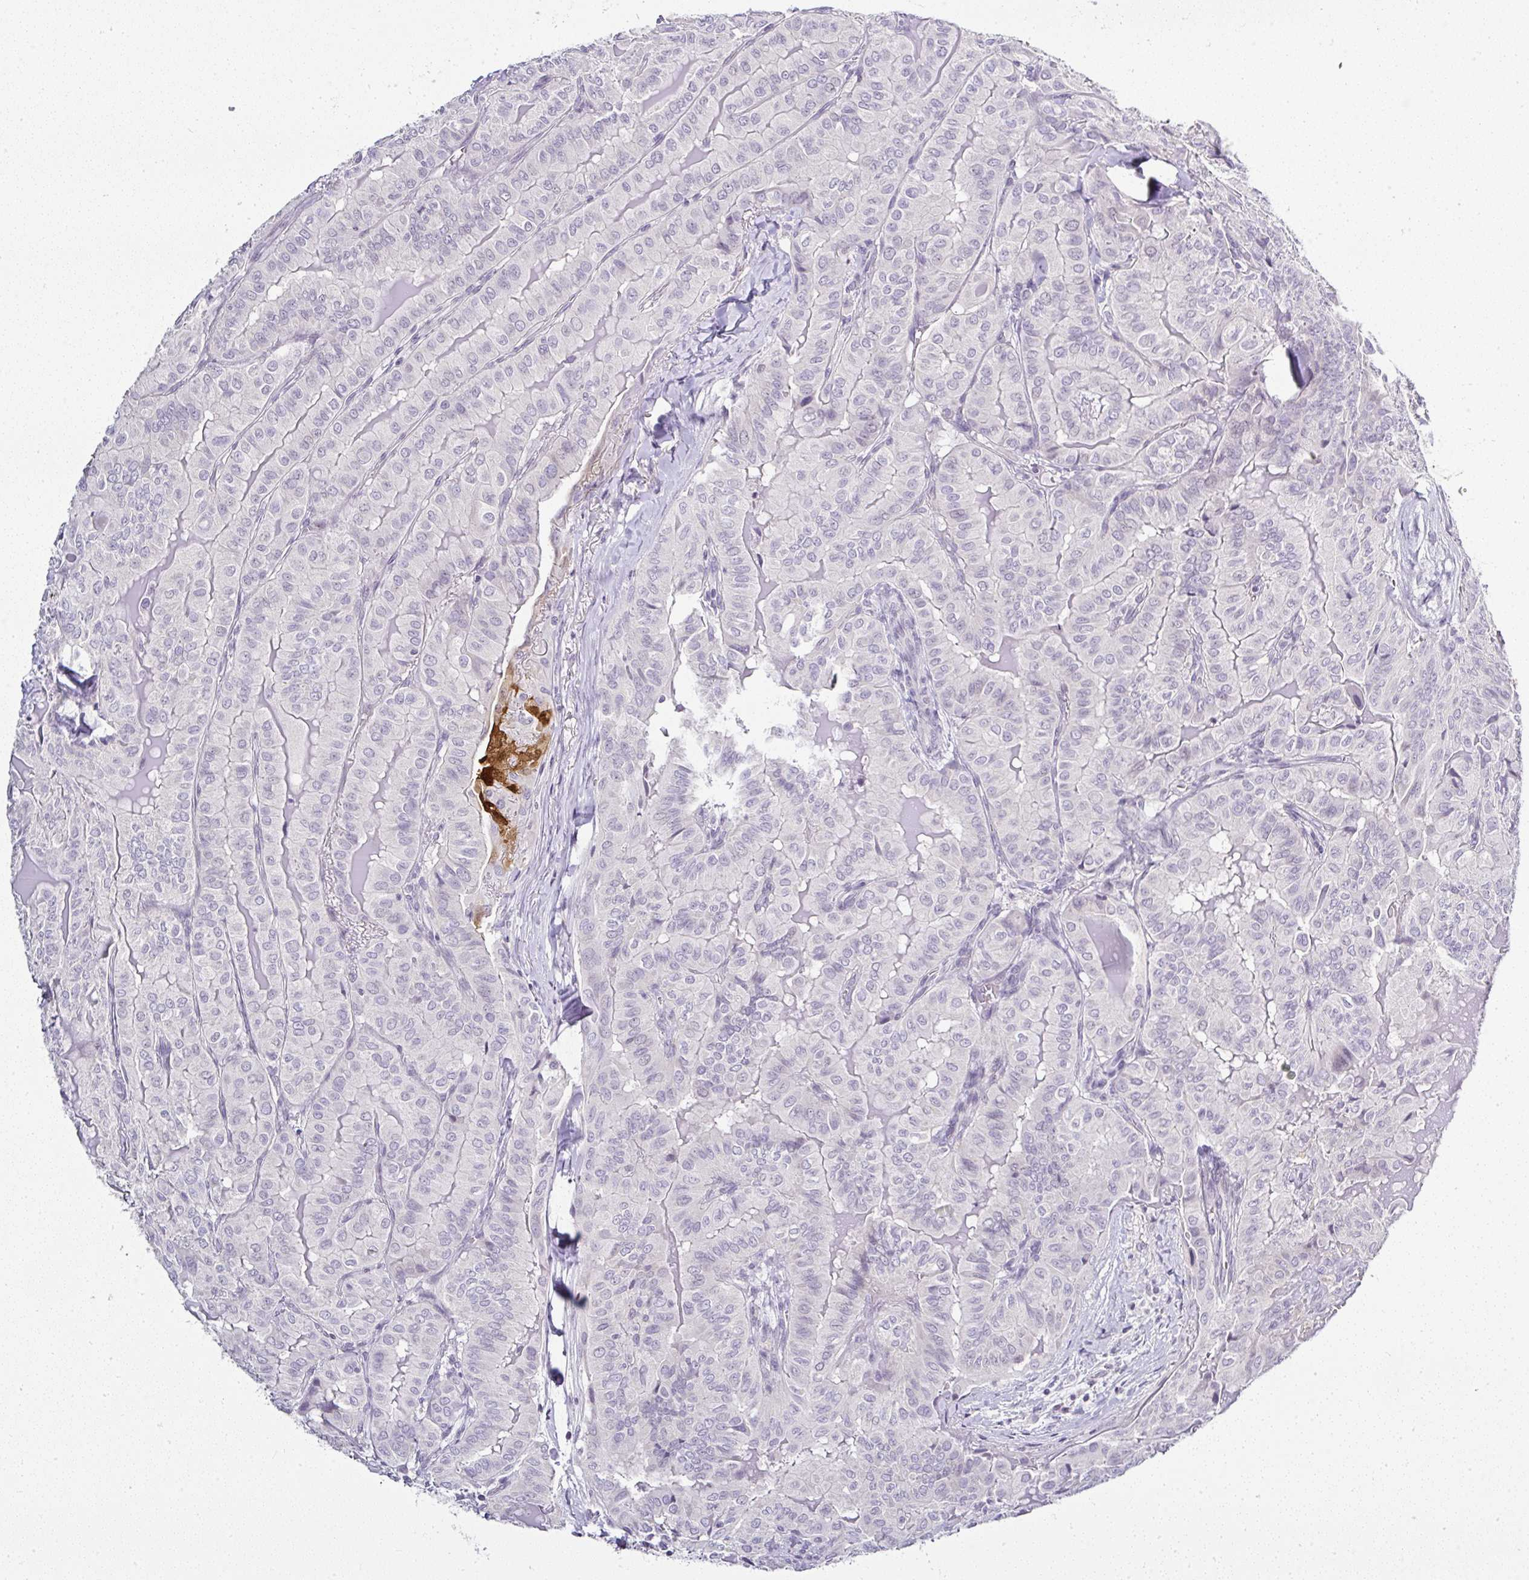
{"staining": {"intensity": "negative", "quantity": "none", "location": "none"}, "tissue": "thyroid cancer", "cell_type": "Tumor cells", "image_type": "cancer", "snomed": [{"axis": "morphology", "description": "Papillary adenocarcinoma, NOS"}, {"axis": "topography", "description": "Thyroid gland"}], "caption": "This is an immunohistochemistry micrograph of human thyroid papillary adenocarcinoma. There is no staining in tumor cells.", "gene": "SERPINB3", "patient": {"sex": "female", "age": 68}}